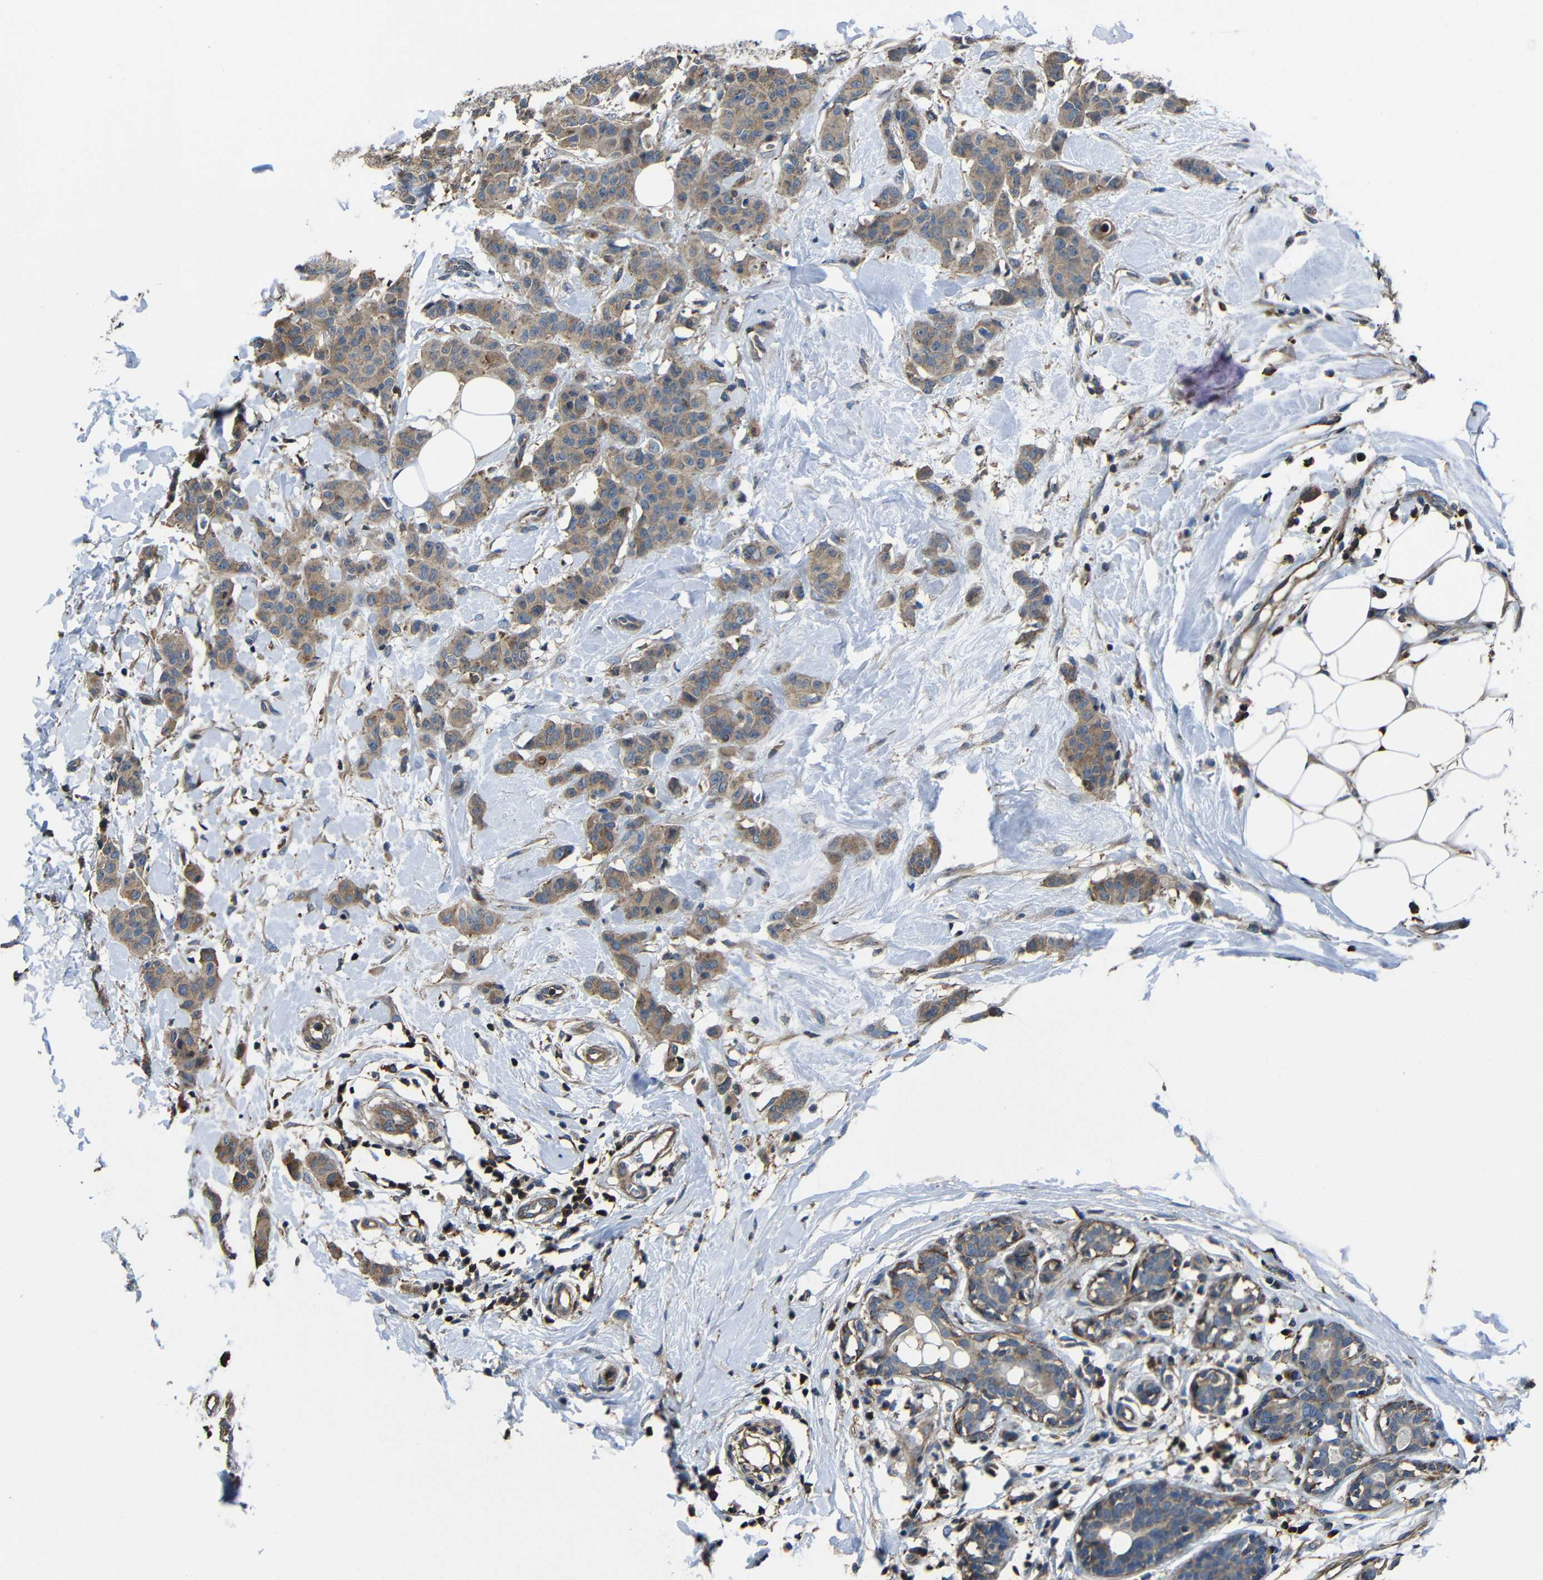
{"staining": {"intensity": "moderate", "quantity": ">75%", "location": "cytoplasmic/membranous"}, "tissue": "breast cancer", "cell_type": "Tumor cells", "image_type": "cancer", "snomed": [{"axis": "morphology", "description": "Normal tissue, NOS"}, {"axis": "morphology", "description": "Duct carcinoma"}, {"axis": "topography", "description": "Breast"}], "caption": "Immunohistochemical staining of infiltrating ductal carcinoma (breast) exhibits moderate cytoplasmic/membranous protein positivity in about >75% of tumor cells. The staining was performed using DAB, with brown indicating positive protein expression. Nuclei are stained blue with hematoxylin.", "gene": "GDI1", "patient": {"sex": "female", "age": 40}}